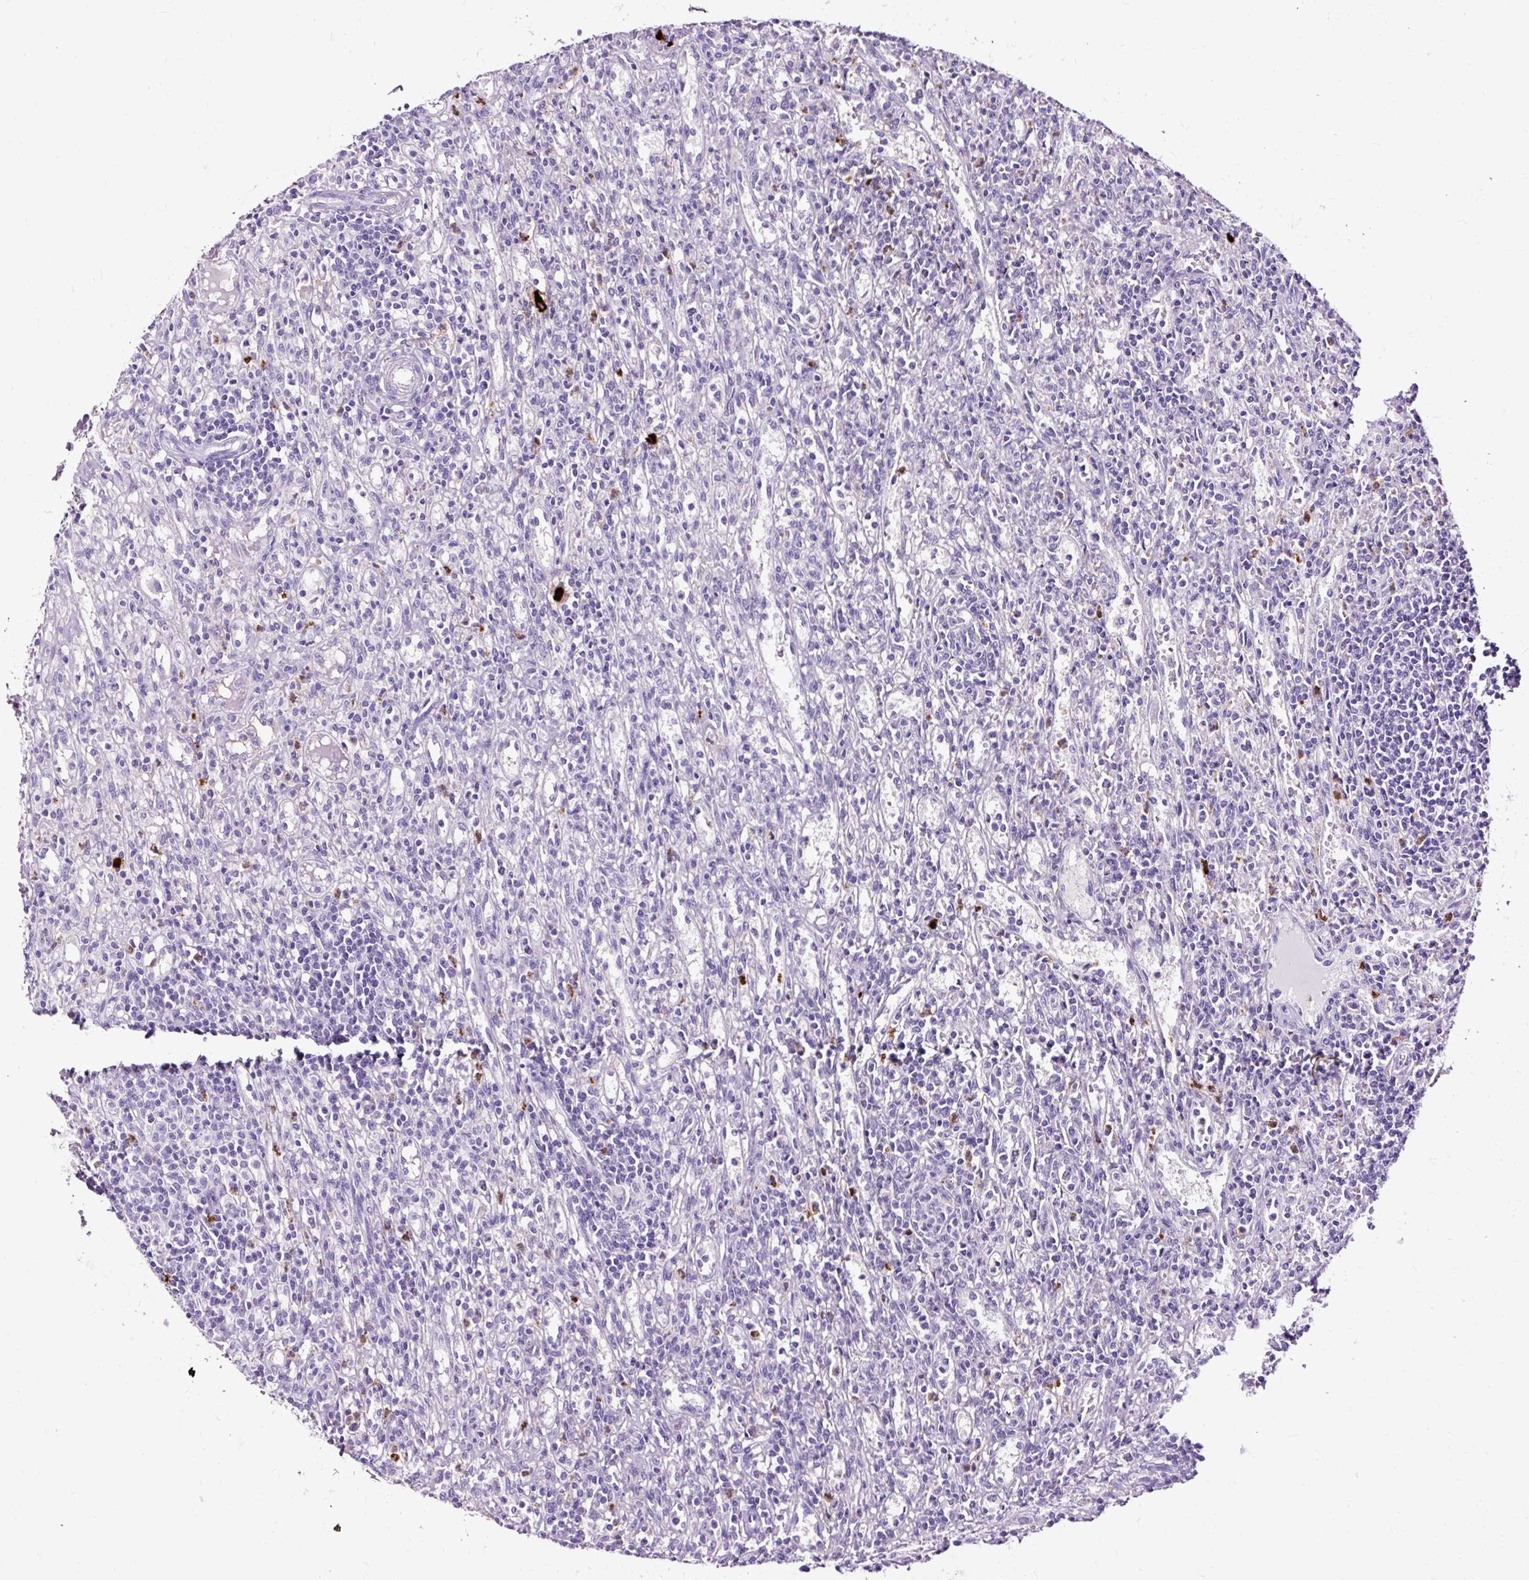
{"staining": {"intensity": "negative", "quantity": "none", "location": "none"}, "tissue": "lymphoma", "cell_type": "Tumor cells", "image_type": "cancer", "snomed": [{"axis": "morphology", "description": "Malignant lymphoma, non-Hodgkin's type, Low grade"}, {"axis": "topography", "description": "Spleen"}], "caption": "DAB immunohistochemical staining of malignant lymphoma, non-Hodgkin's type (low-grade) exhibits no significant expression in tumor cells.", "gene": "SLC7A8", "patient": {"sex": "male", "age": 76}}